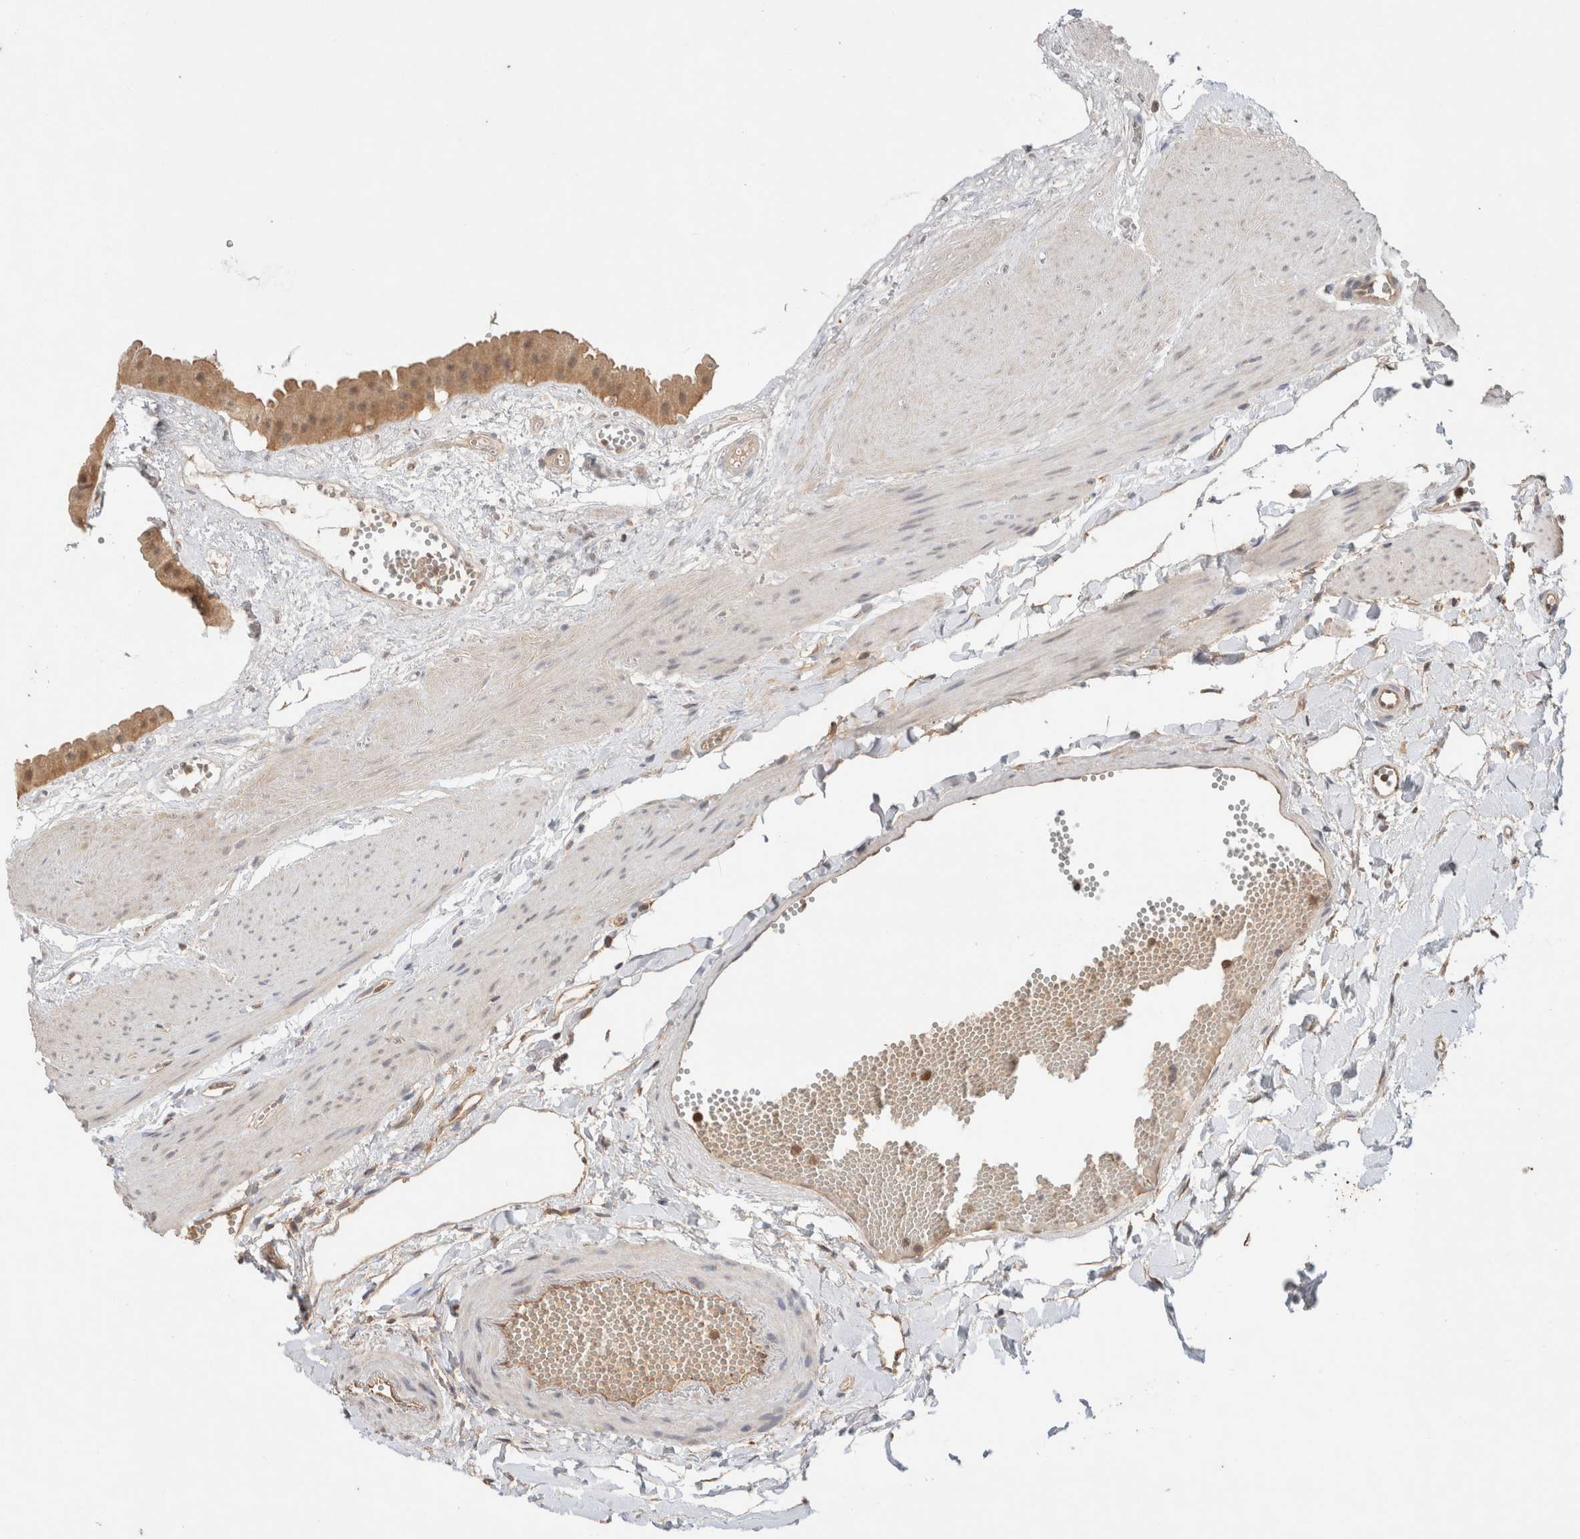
{"staining": {"intensity": "moderate", "quantity": ">75%", "location": "cytoplasmic/membranous"}, "tissue": "gallbladder", "cell_type": "Glandular cells", "image_type": "normal", "snomed": [{"axis": "morphology", "description": "Normal tissue, NOS"}, {"axis": "topography", "description": "Gallbladder"}], "caption": "The micrograph displays a brown stain indicating the presence of a protein in the cytoplasmic/membranous of glandular cells in gallbladder.", "gene": "YWHAH", "patient": {"sex": "female", "age": 64}}